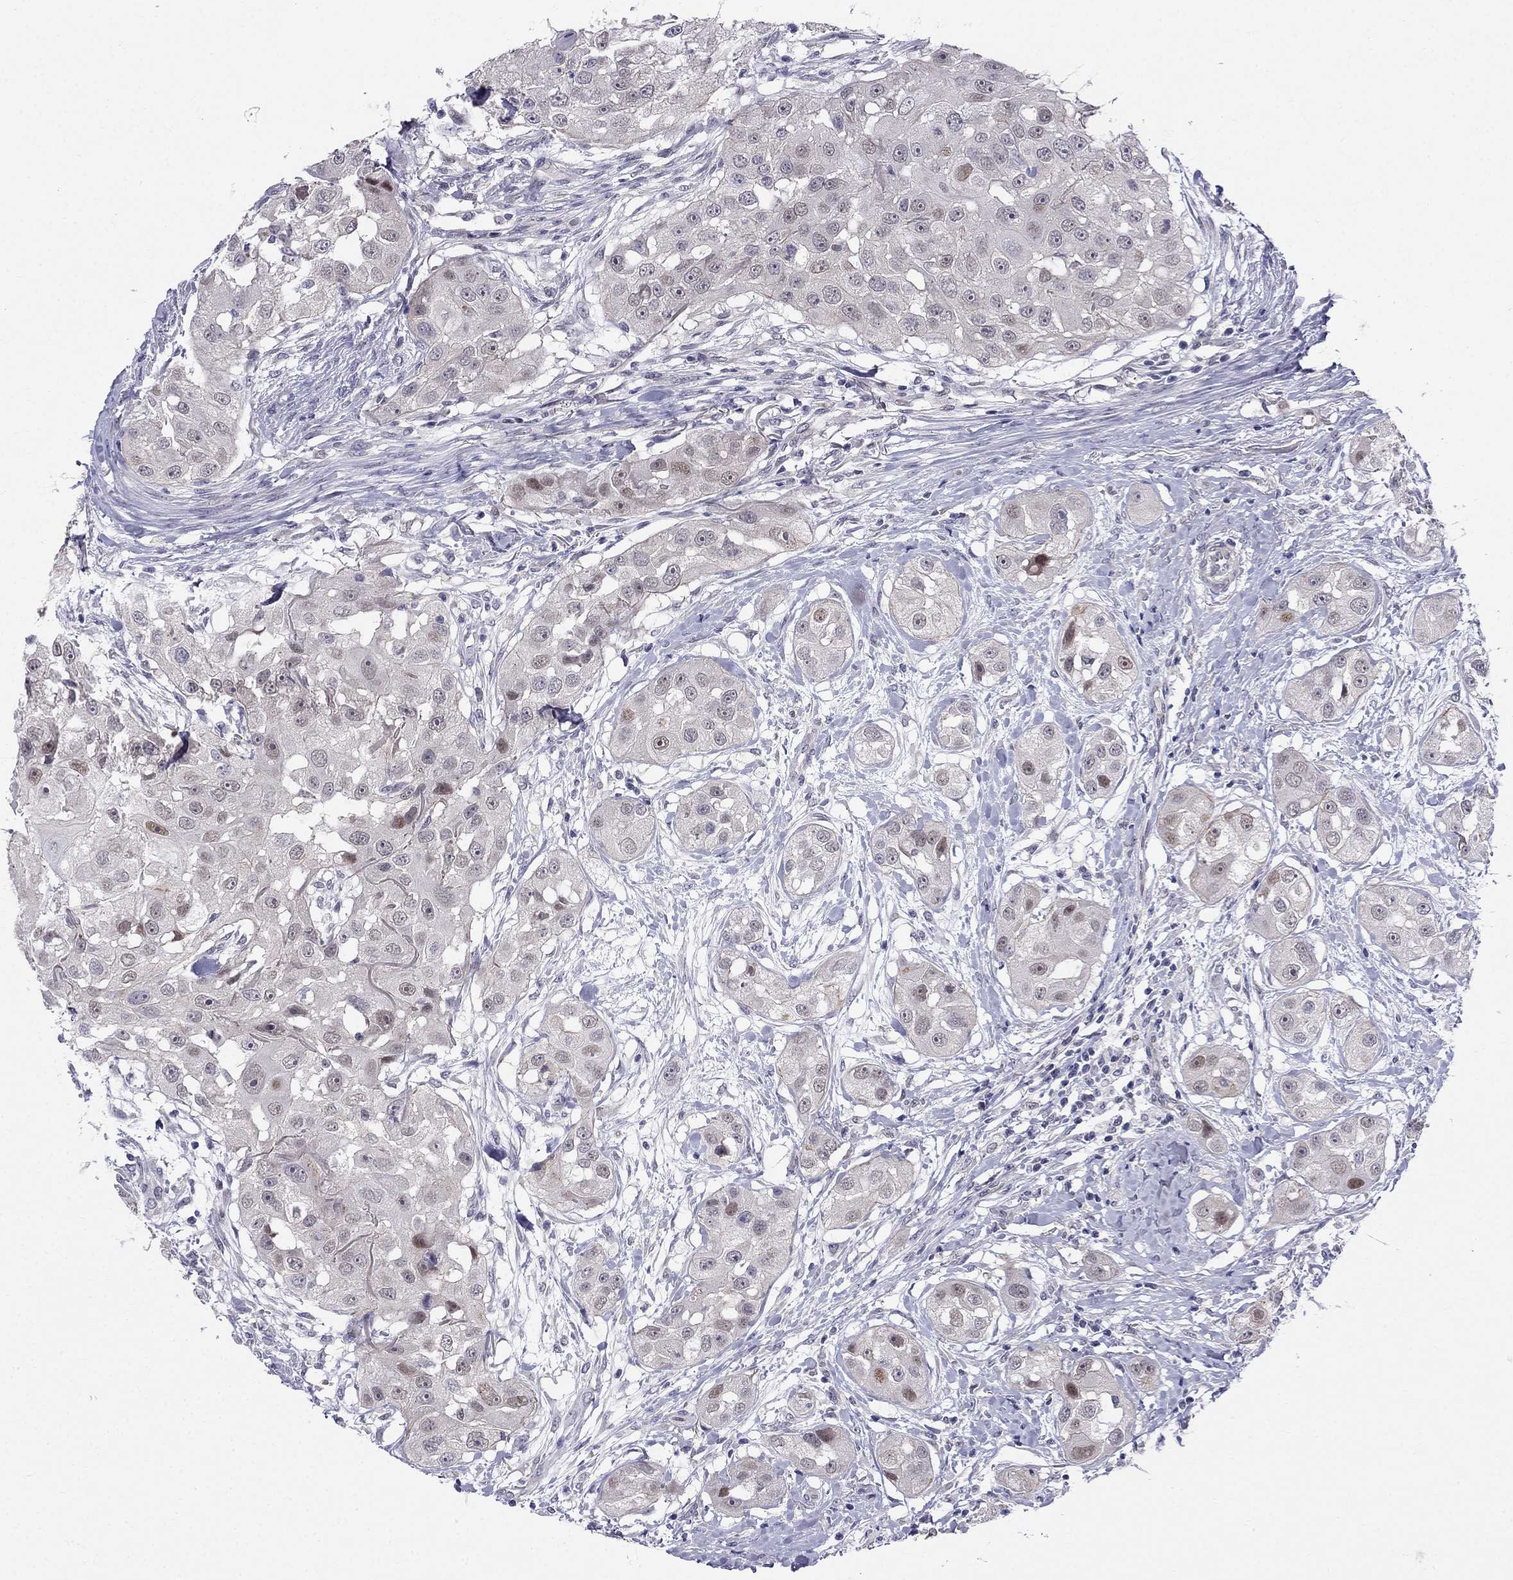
{"staining": {"intensity": "weak", "quantity": "<25%", "location": "nuclear"}, "tissue": "head and neck cancer", "cell_type": "Tumor cells", "image_type": "cancer", "snomed": [{"axis": "morphology", "description": "Squamous cell carcinoma, NOS"}, {"axis": "topography", "description": "Head-Neck"}], "caption": "An image of human head and neck cancer is negative for staining in tumor cells.", "gene": "BAG5", "patient": {"sex": "male", "age": 51}}